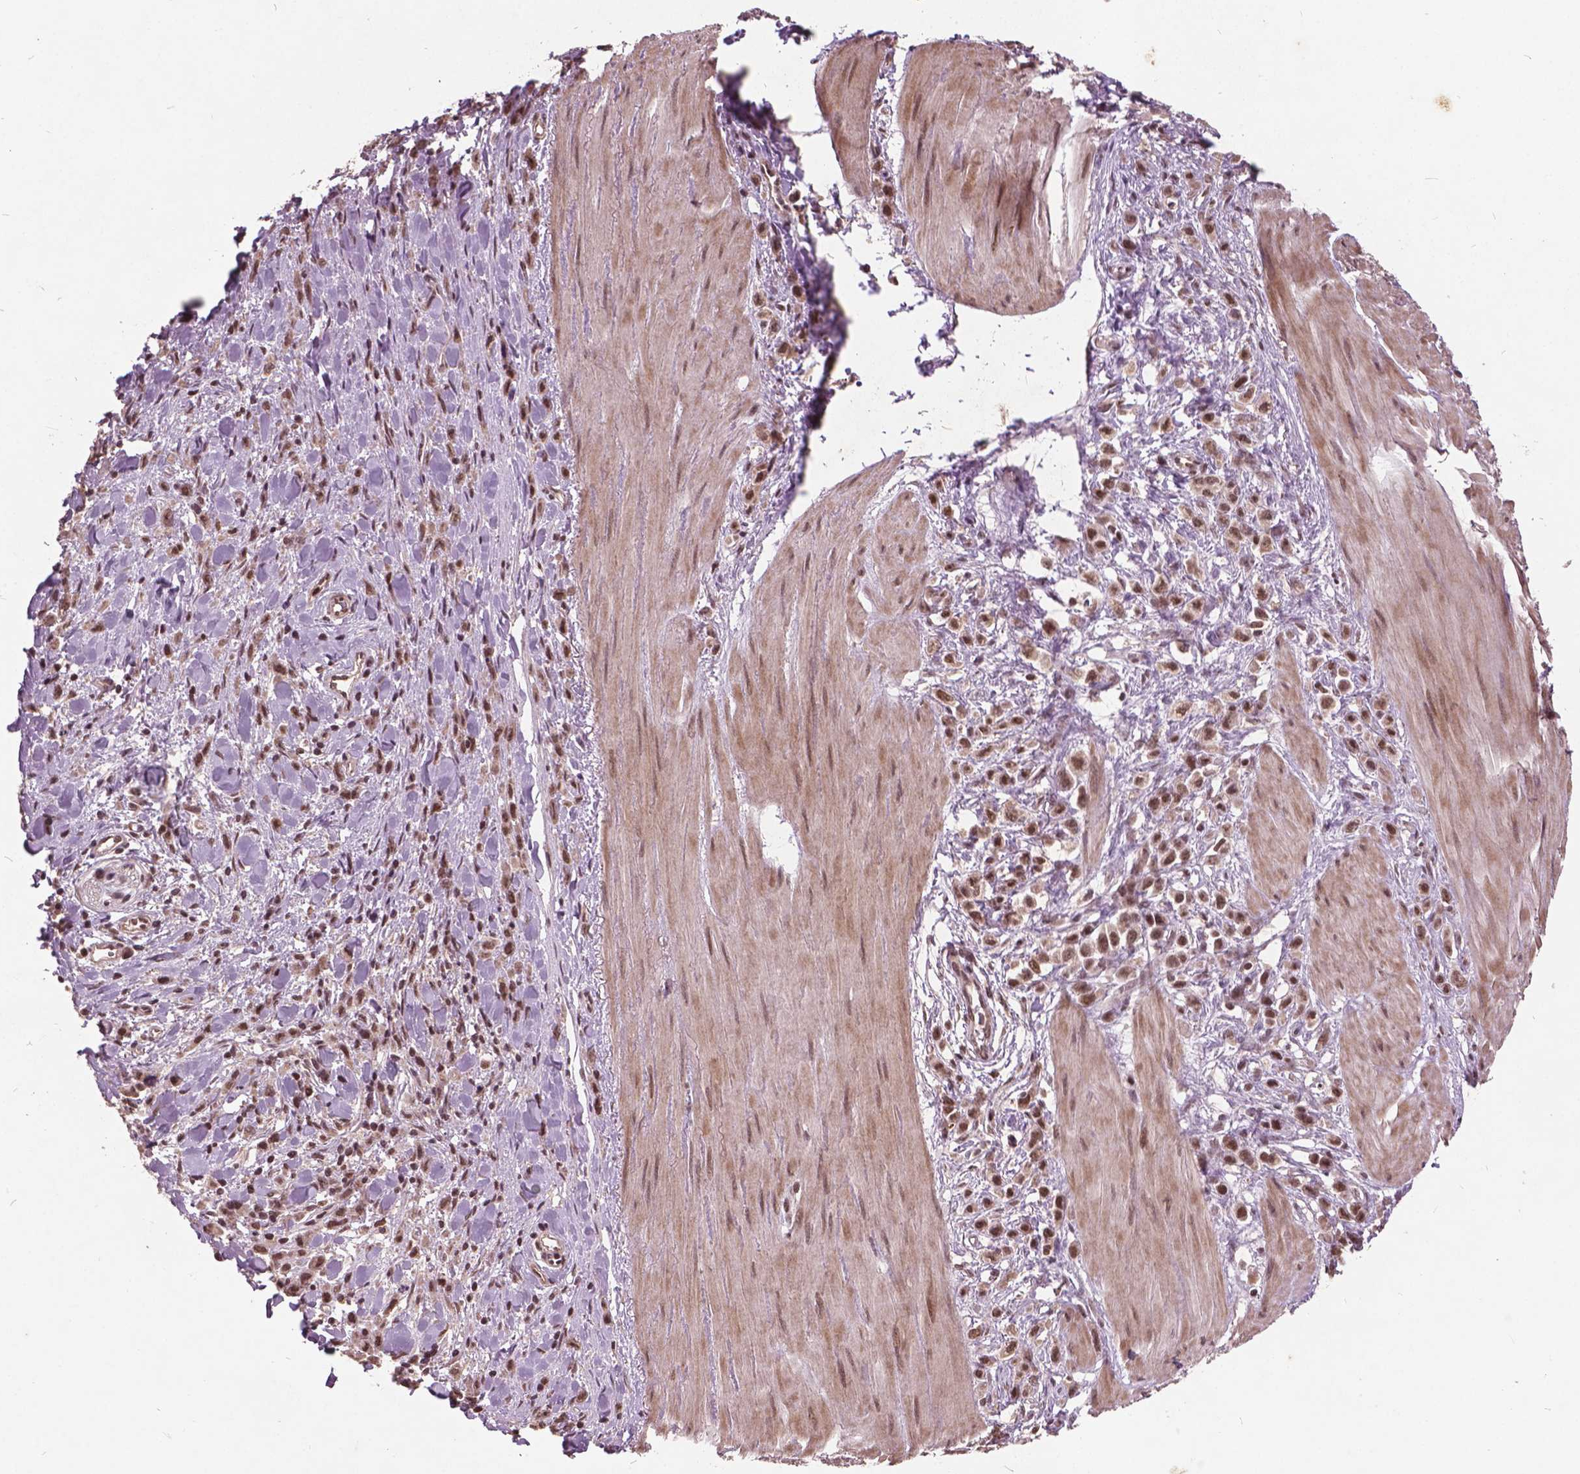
{"staining": {"intensity": "moderate", "quantity": ">75%", "location": "nuclear"}, "tissue": "stomach cancer", "cell_type": "Tumor cells", "image_type": "cancer", "snomed": [{"axis": "morphology", "description": "Adenocarcinoma, NOS"}, {"axis": "topography", "description": "Stomach"}], "caption": "Stomach adenocarcinoma stained with DAB immunohistochemistry shows medium levels of moderate nuclear positivity in approximately >75% of tumor cells.", "gene": "GPS2", "patient": {"sex": "male", "age": 47}}